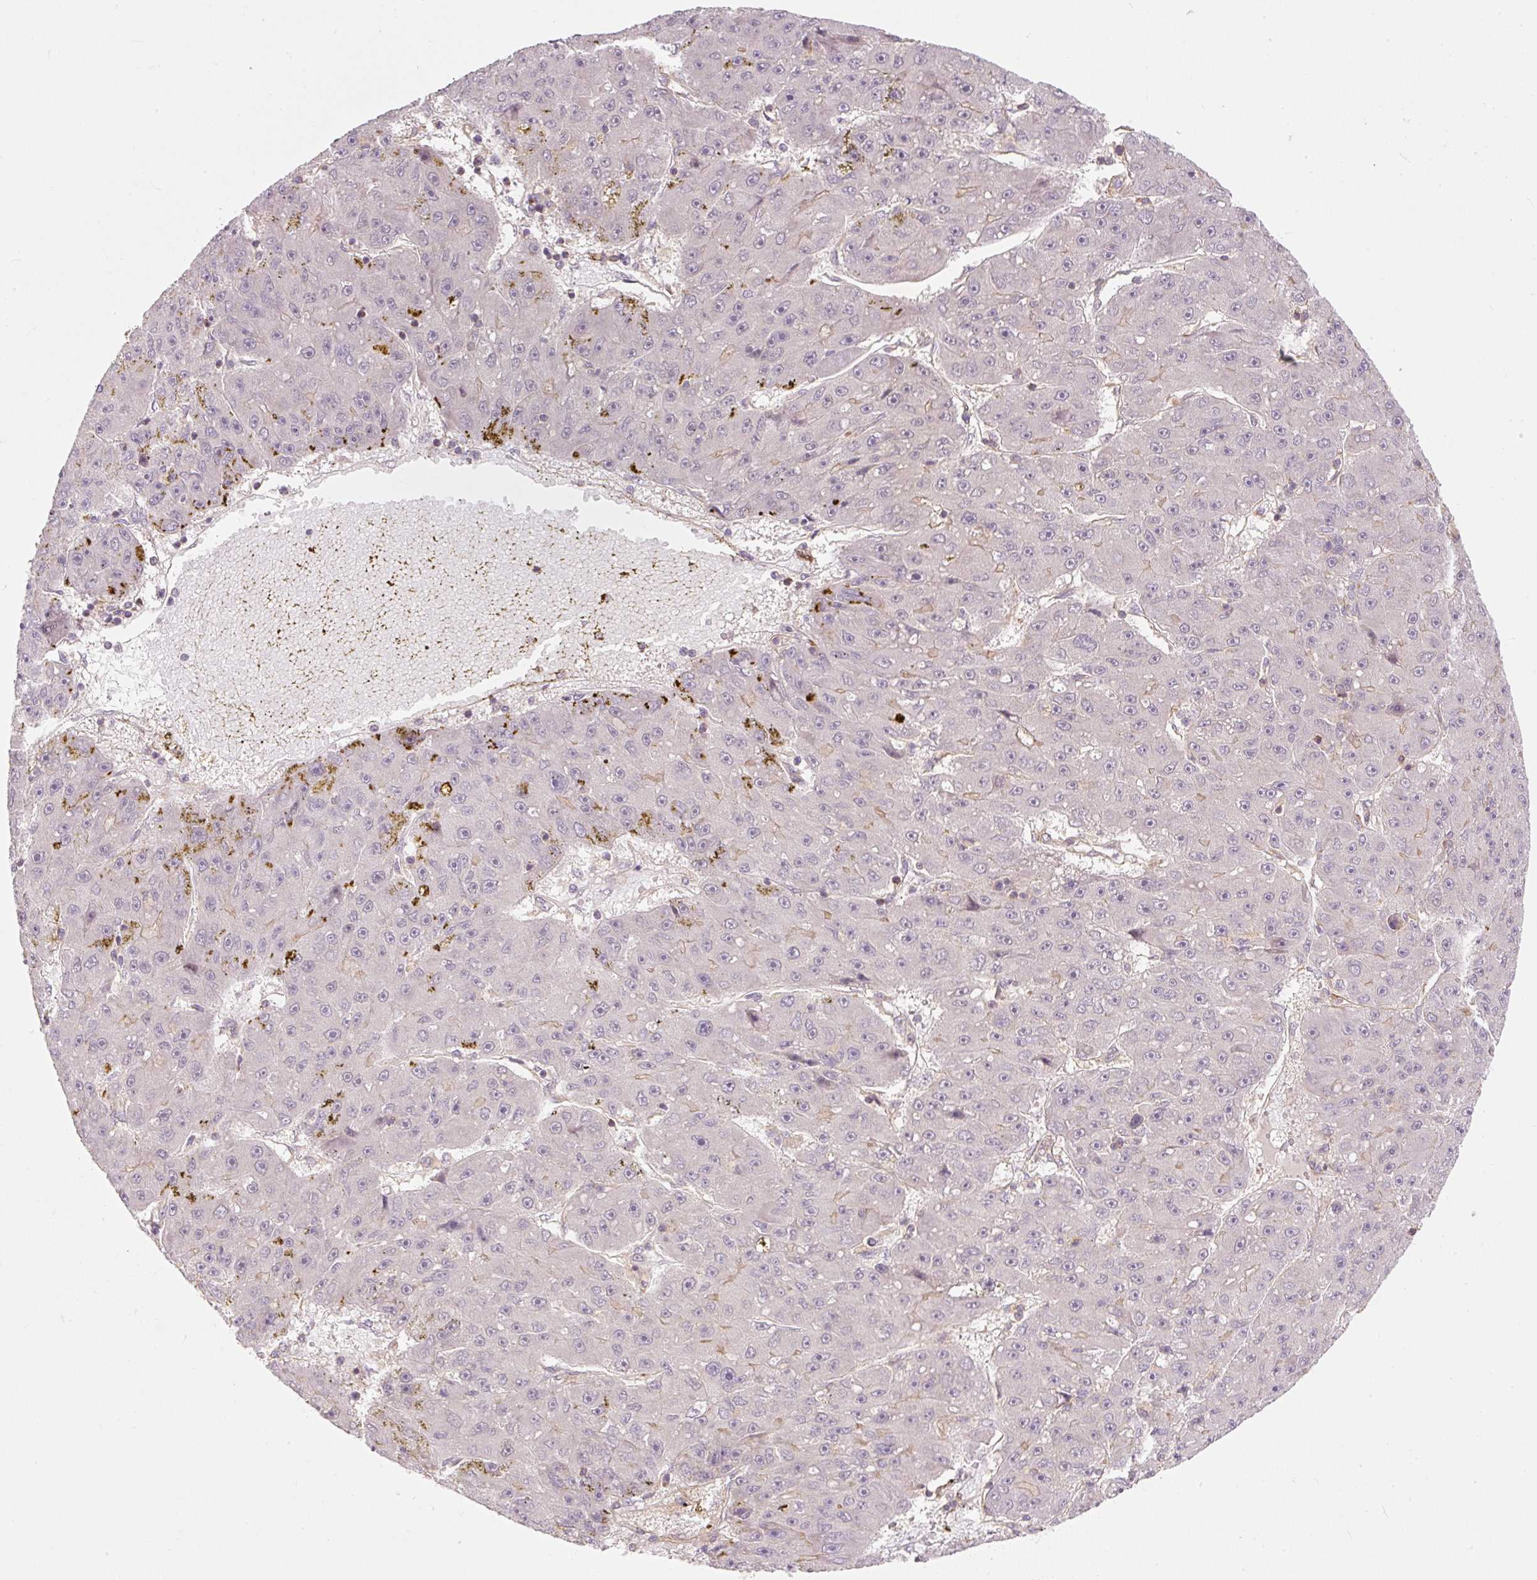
{"staining": {"intensity": "negative", "quantity": "none", "location": "none"}, "tissue": "liver cancer", "cell_type": "Tumor cells", "image_type": "cancer", "snomed": [{"axis": "morphology", "description": "Carcinoma, Hepatocellular, NOS"}, {"axis": "topography", "description": "Liver"}], "caption": "The histopathology image exhibits no significant staining in tumor cells of liver hepatocellular carcinoma.", "gene": "EMC10", "patient": {"sex": "male", "age": 67}}